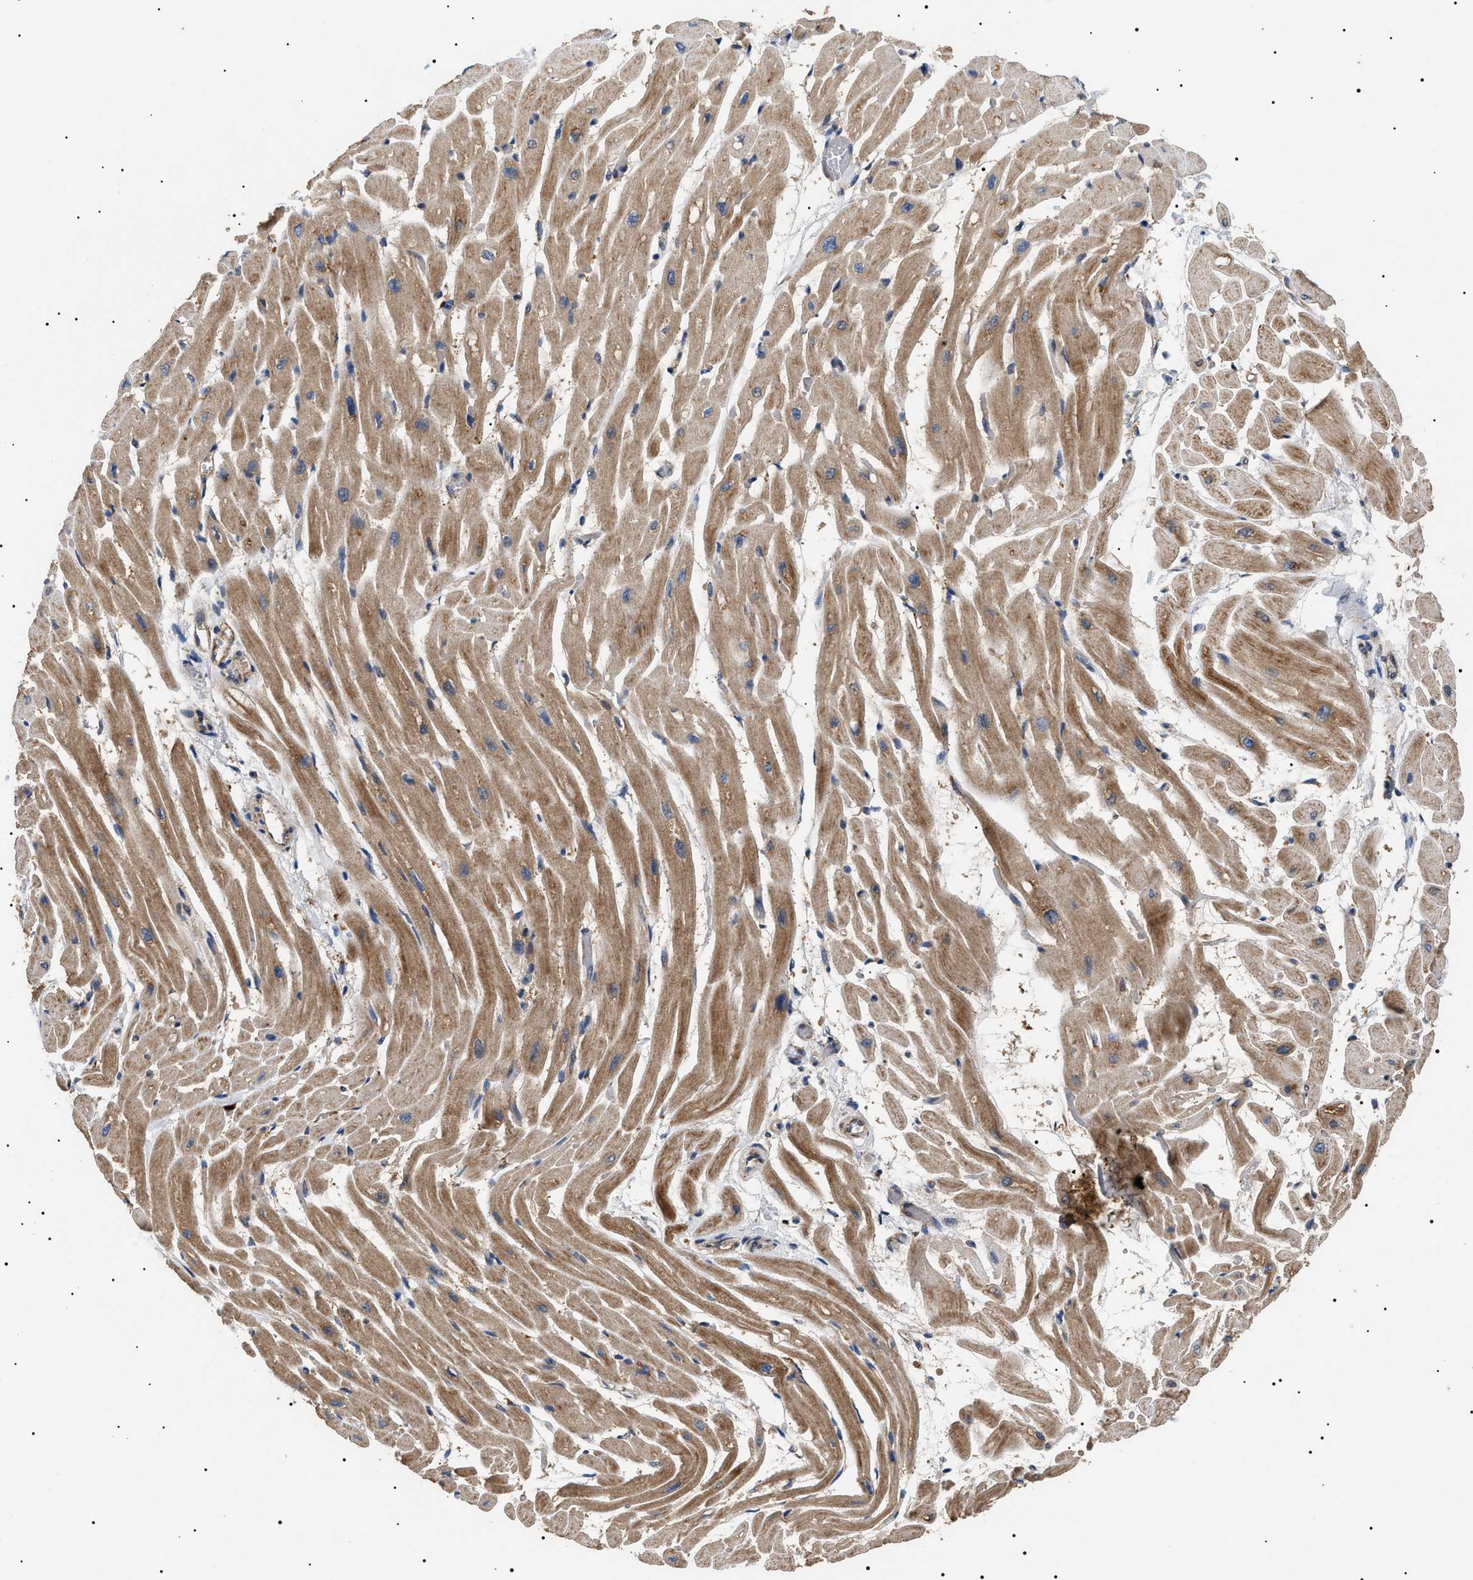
{"staining": {"intensity": "moderate", "quantity": ">75%", "location": "cytoplasmic/membranous"}, "tissue": "heart muscle", "cell_type": "Cardiomyocytes", "image_type": "normal", "snomed": [{"axis": "morphology", "description": "Normal tissue, NOS"}, {"axis": "topography", "description": "Heart"}], "caption": "Heart muscle stained for a protein reveals moderate cytoplasmic/membranous positivity in cardiomyocytes.", "gene": "OXSM", "patient": {"sex": "male", "age": 45}}